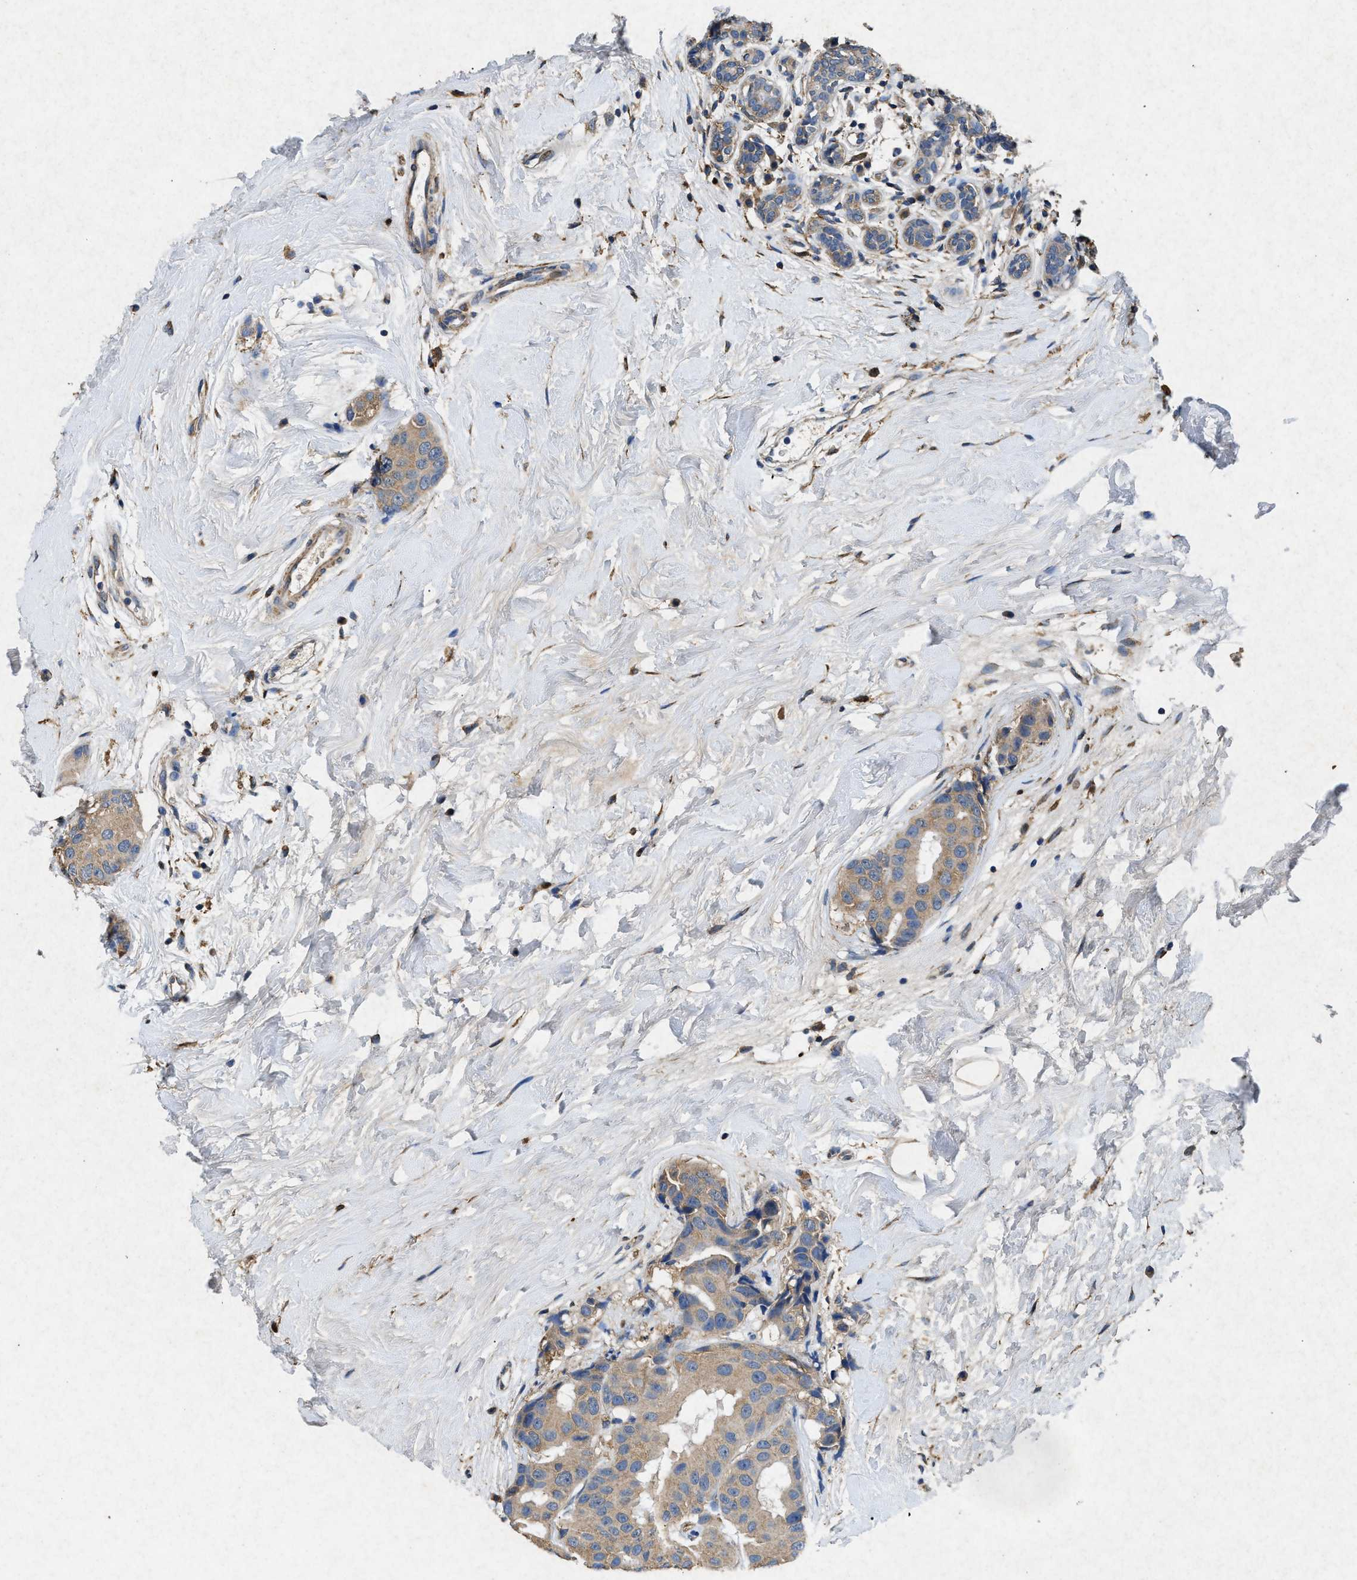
{"staining": {"intensity": "moderate", "quantity": ">75%", "location": "cytoplasmic/membranous"}, "tissue": "breast cancer", "cell_type": "Tumor cells", "image_type": "cancer", "snomed": [{"axis": "morphology", "description": "Normal tissue, NOS"}, {"axis": "morphology", "description": "Duct carcinoma"}, {"axis": "topography", "description": "Breast"}], "caption": "The immunohistochemical stain labels moderate cytoplasmic/membranous staining in tumor cells of breast cancer tissue.", "gene": "CDK15", "patient": {"sex": "female", "age": 39}}